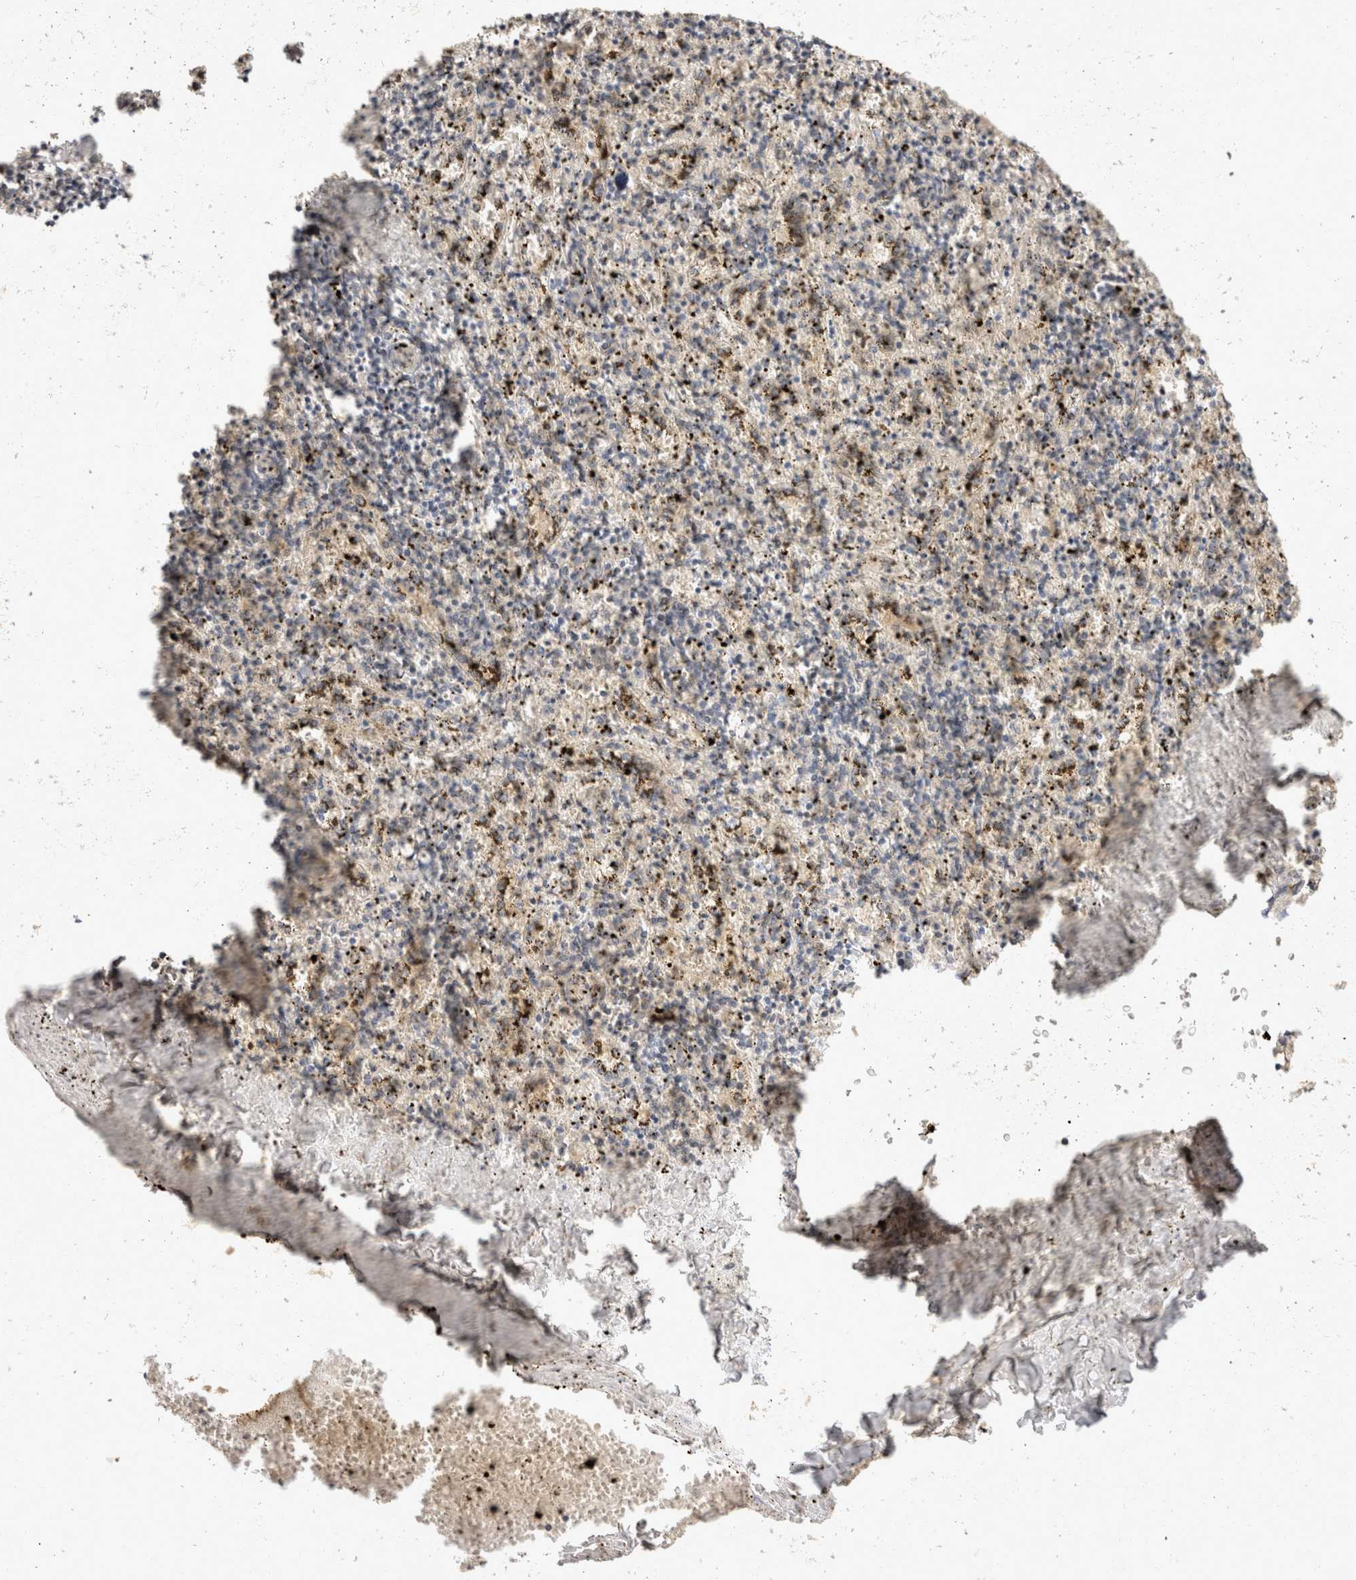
{"staining": {"intensity": "weak", "quantity": "<25%", "location": "cytoplasmic/membranous"}, "tissue": "spleen", "cell_type": "Cells in red pulp", "image_type": "normal", "snomed": [{"axis": "morphology", "description": "Normal tissue, NOS"}, {"axis": "topography", "description": "Spleen"}], "caption": "Immunohistochemistry (IHC) of benign spleen reveals no staining in cells in red pulp. (DAB IHC with hematoxylin counter stain).", "gene": "EIF4G3", "patient": {"sex": "male", "age": 11}}